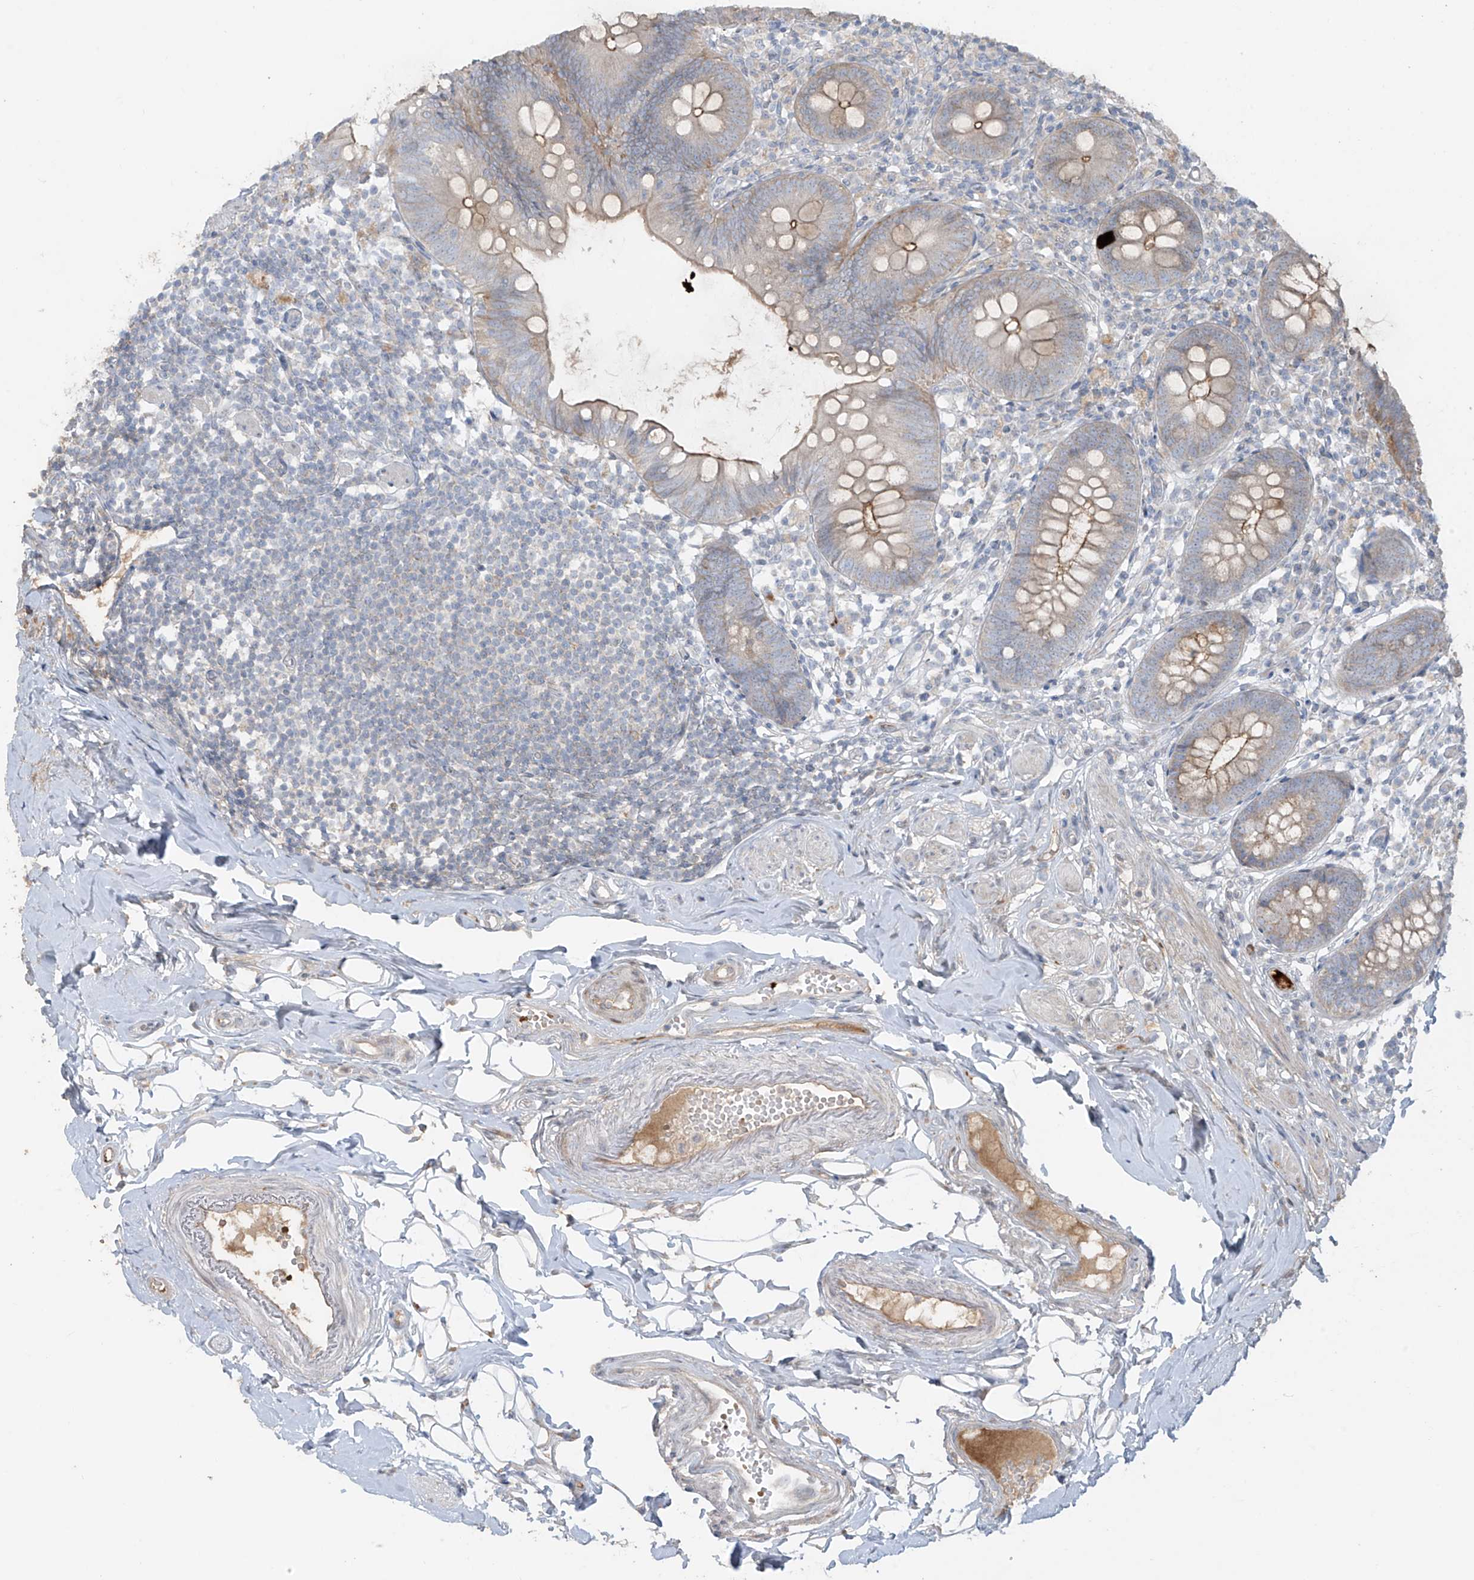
{"staining": {"intensity": "moderate", "quantity": "<25%", "location": "cytoplasmic/membranous"}, "tissue": "appendix", "cell_type": "Glandular cells", "image_type": "normal", "snomed": [{"axis": "morphology", "description": "Normal tissue, NOS"}, {"axis": "topography", "description": "Appendix"}], "caption": "A micrograph showing moderate cytoplasmic/membranous expression in about <25% of glandular cells in unremarkable appendix, as visualized by brown immunohistochemical staining.", "gene": "ABTB1", "patient": {"sex": "female", "age": 62}}